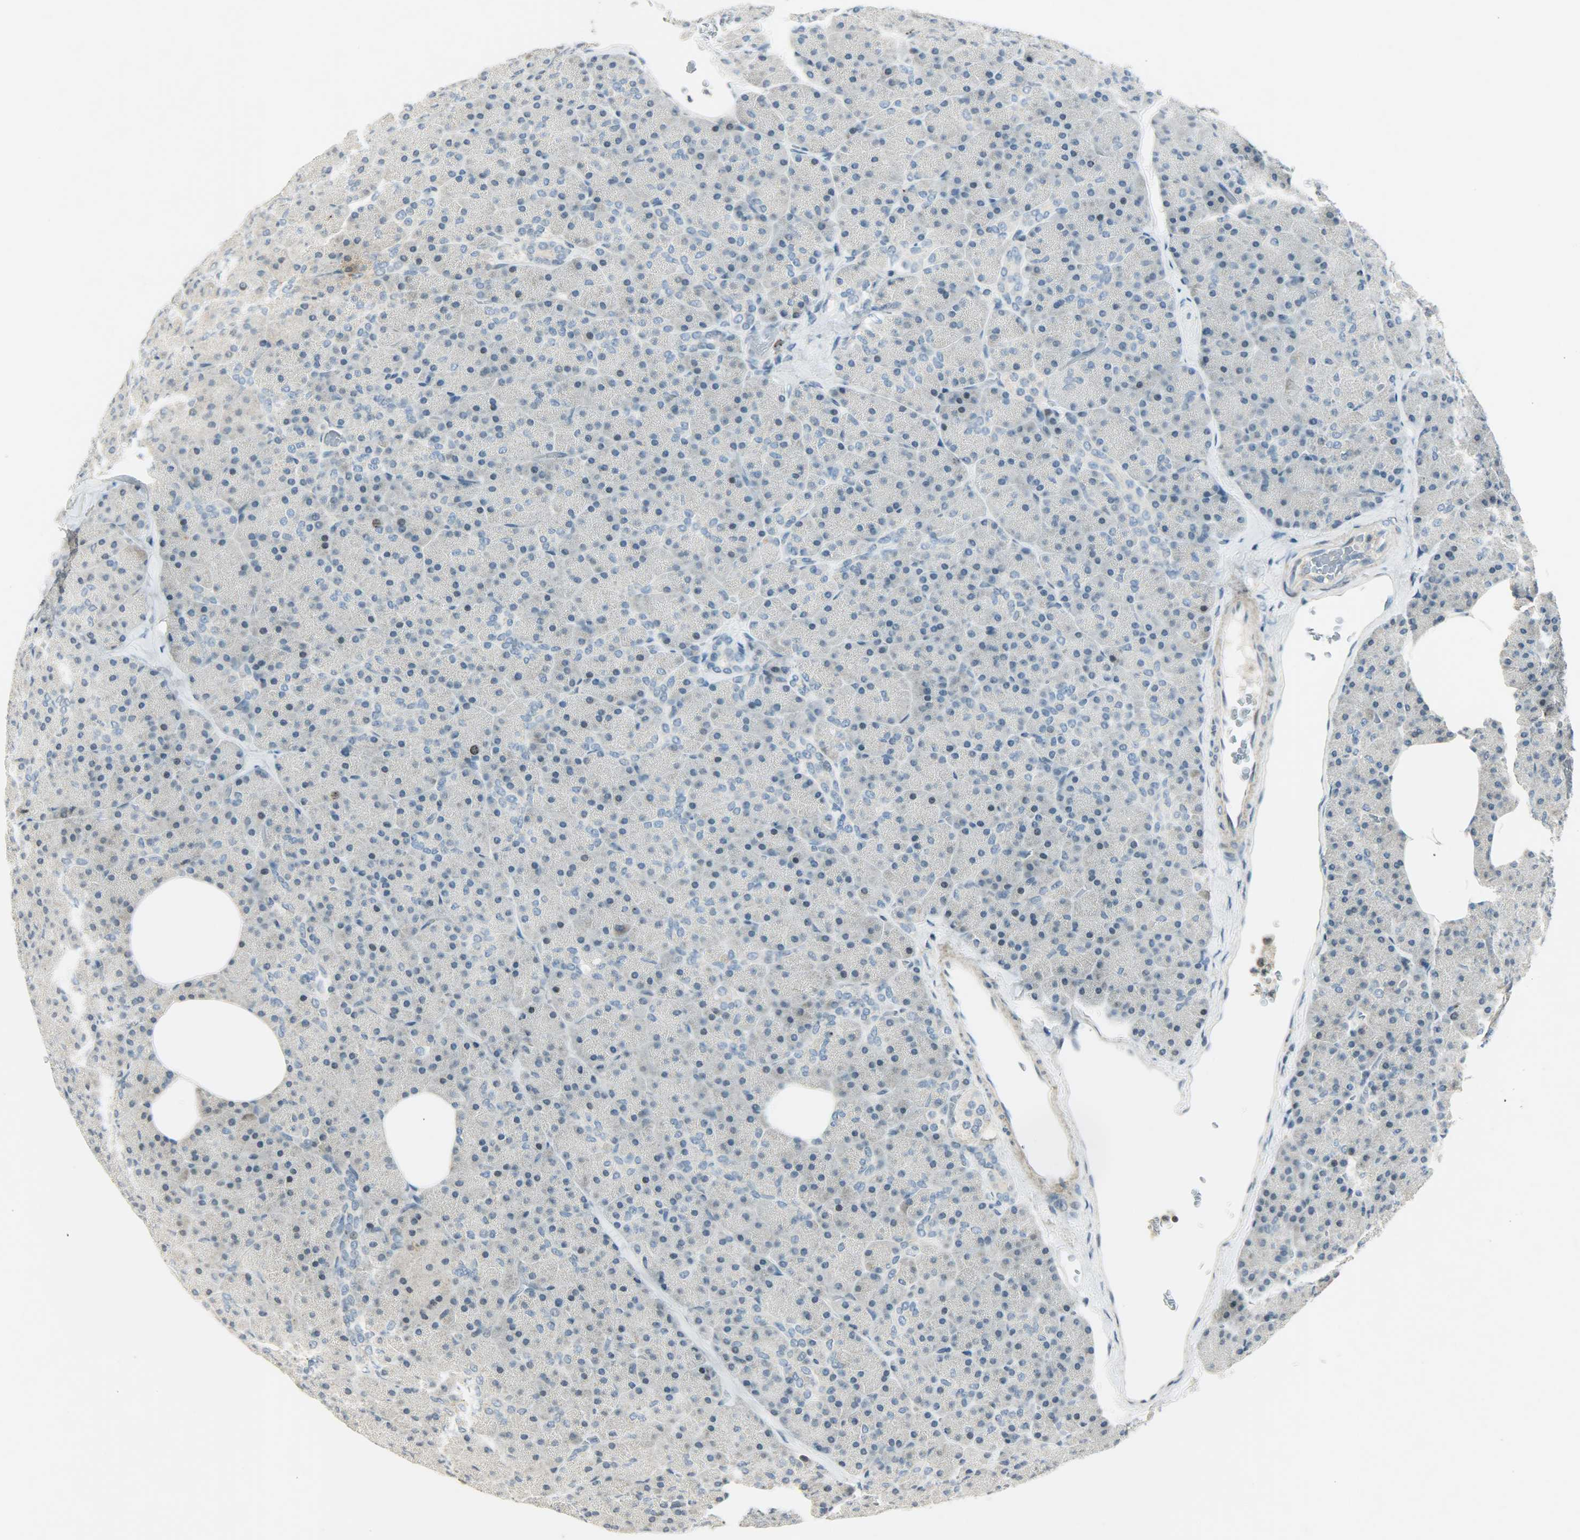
{"staining": {"intensity": "weak", "quantity": "<25%", "location": "nuclear"}, "tissue": "pancreas", "cell_type": "Exocrine glandular cells", "image_type": "normal", "snomed": [{"axis": "morphology", "description": "Normal tissue, NOS"}, {"axis": "topography", "description": "Pancreas"}], "caption": "High magnification brightfield microscopy of unremarkable pancreas stained with DAB (brown) and counterstained with hematoxylin (blue): exocrine glandular cells show no significant positivity.", "gene": "AURKB", "patient": {"sex": "female", "age": 35}}